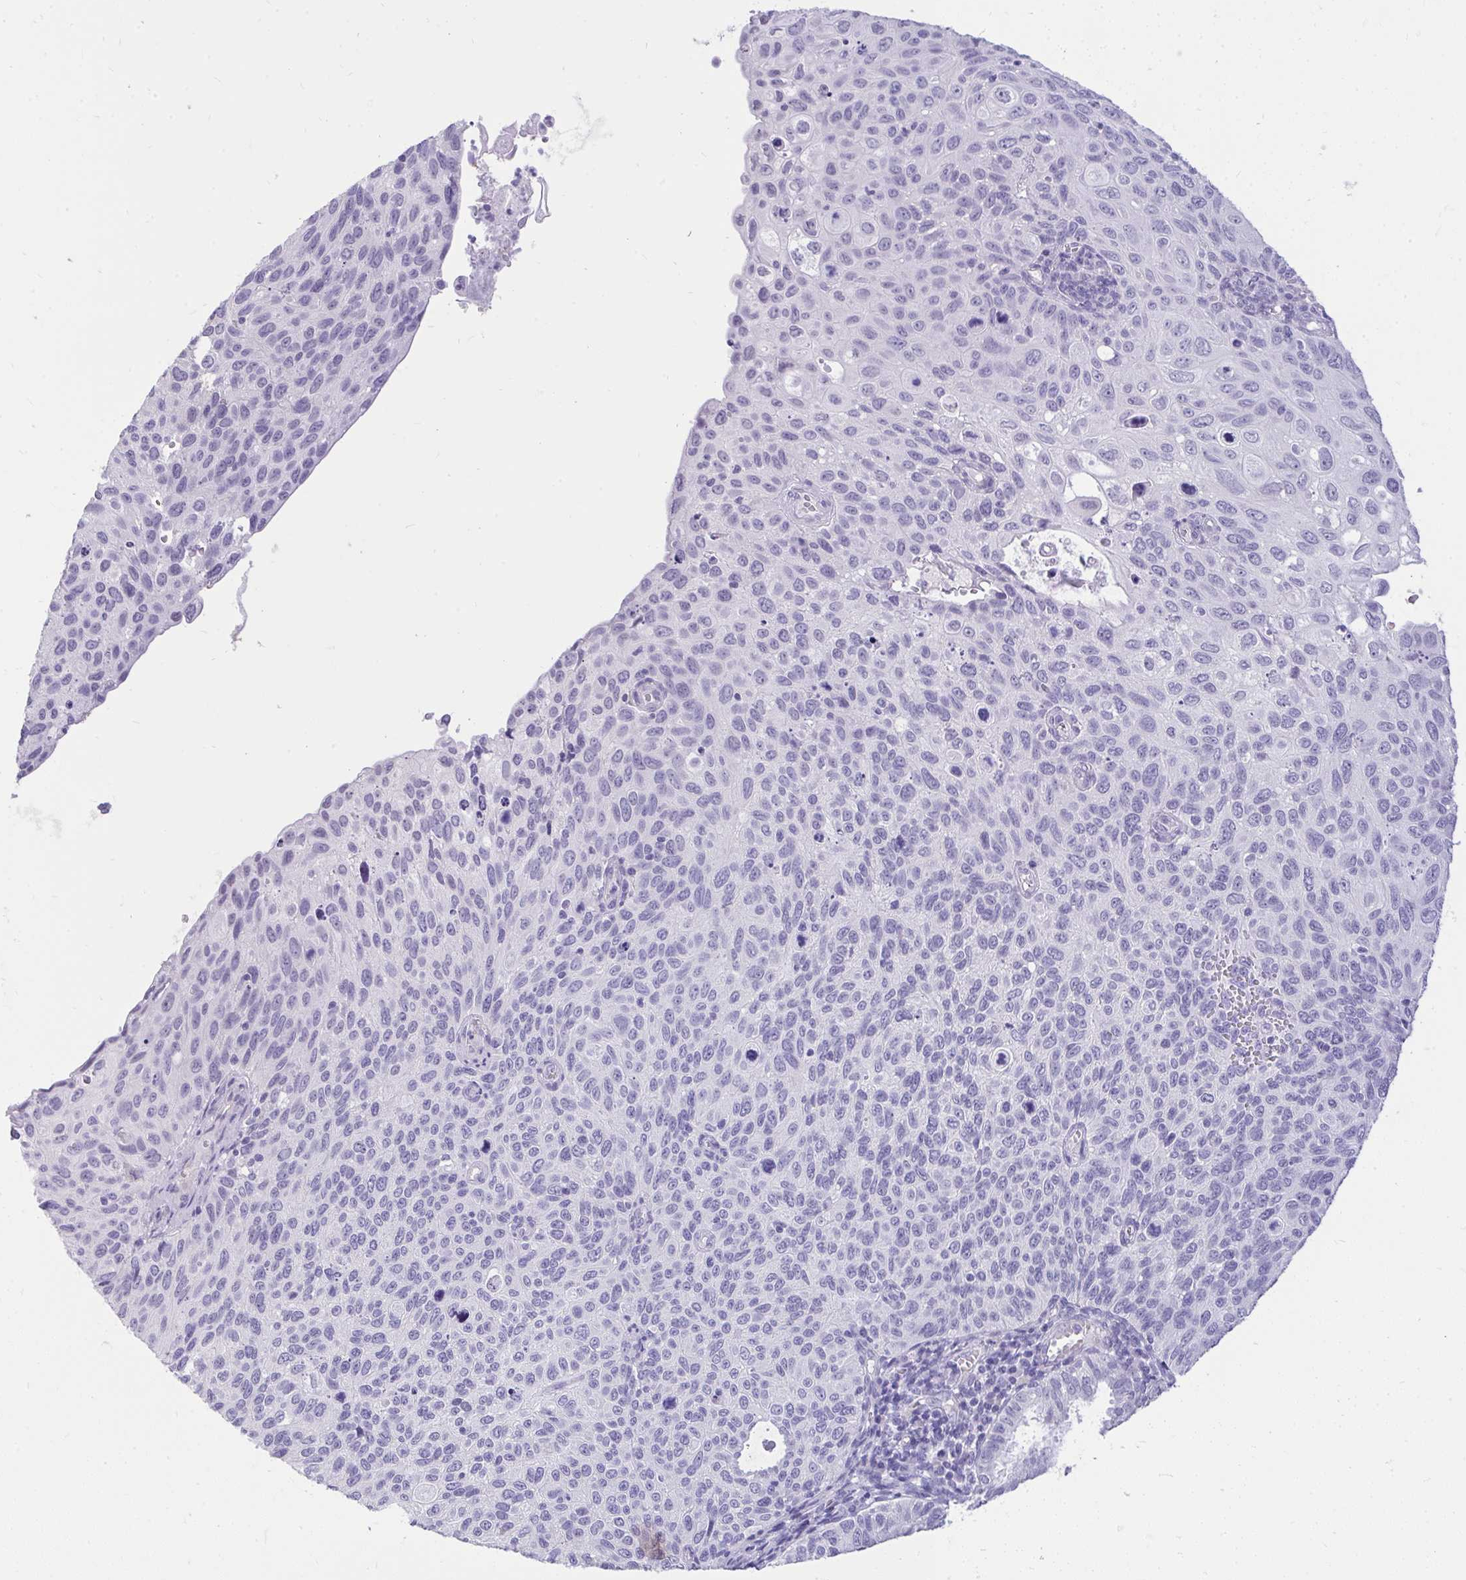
{"staining": {"intensity": "negative", "quantity": "none", "location": "none"}, "tissue": "cervical cancer", "cell_type": "Tumor cells", "image_type": "cancer", "snomed": [{"axis": "morphology", "description": "Squamous cell carcinoma, NOS"}, {"axis": "topography", "description": "Cervix"}], "caption": "A high-resolution image shows immunohistochemistry (IHC) staining of cervical squamous cell carcinoma, which reveals no significant expression in tumor cells. (Stains: DAB (3,3'-diaminobenzidine) immunohistochemistry (IHC) with hematoxylin counter stain, Microscopy: brightfield microscopy at high magnification).", "gene": "PRM2", "patient": {"sex": "female", "age": 70}}